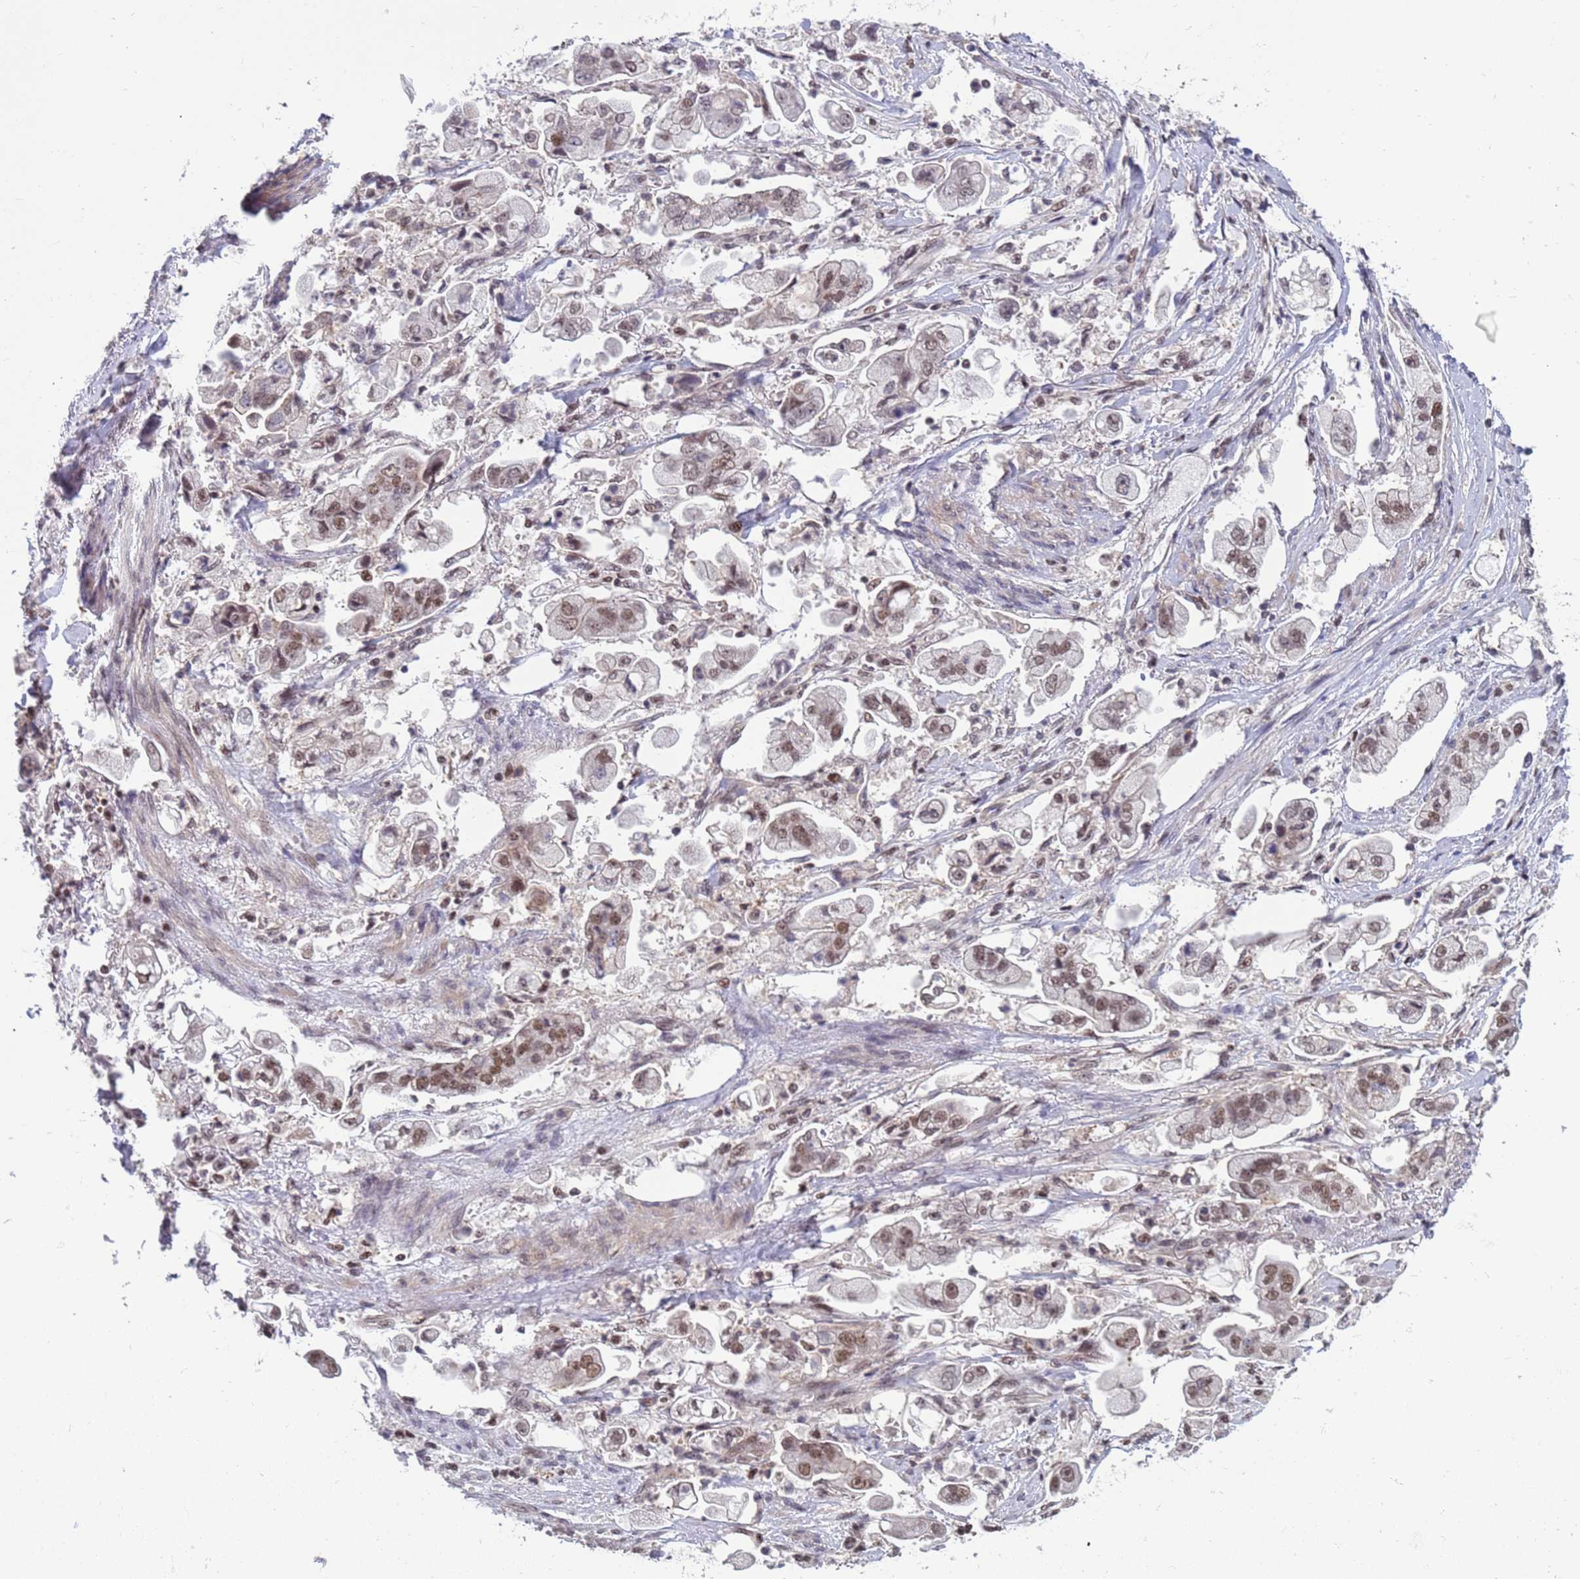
{"staining": {"intensity": "moderate", "quantity": ">75%", "location": "nuclear"}, "tissue": "stomach cancer", "cell_type": "Tumor cells", "image_type": "cancer", "snomed": [{"axis": "morphology", "description": "Adenocarcinoma, NOS"}, {"axis": "topography", "description": "Stomach"}], "caption": "Protein analysis of stomach cancer tissue displays moderate nuclear staining in about >75% of tumor cells. (DAB (3,3'-diaminobenzidine) IHC, brown staining for protein, blue staining for nuclei).", "gene": "NSL1", "patient": {"sex": "male", "age": 62}}